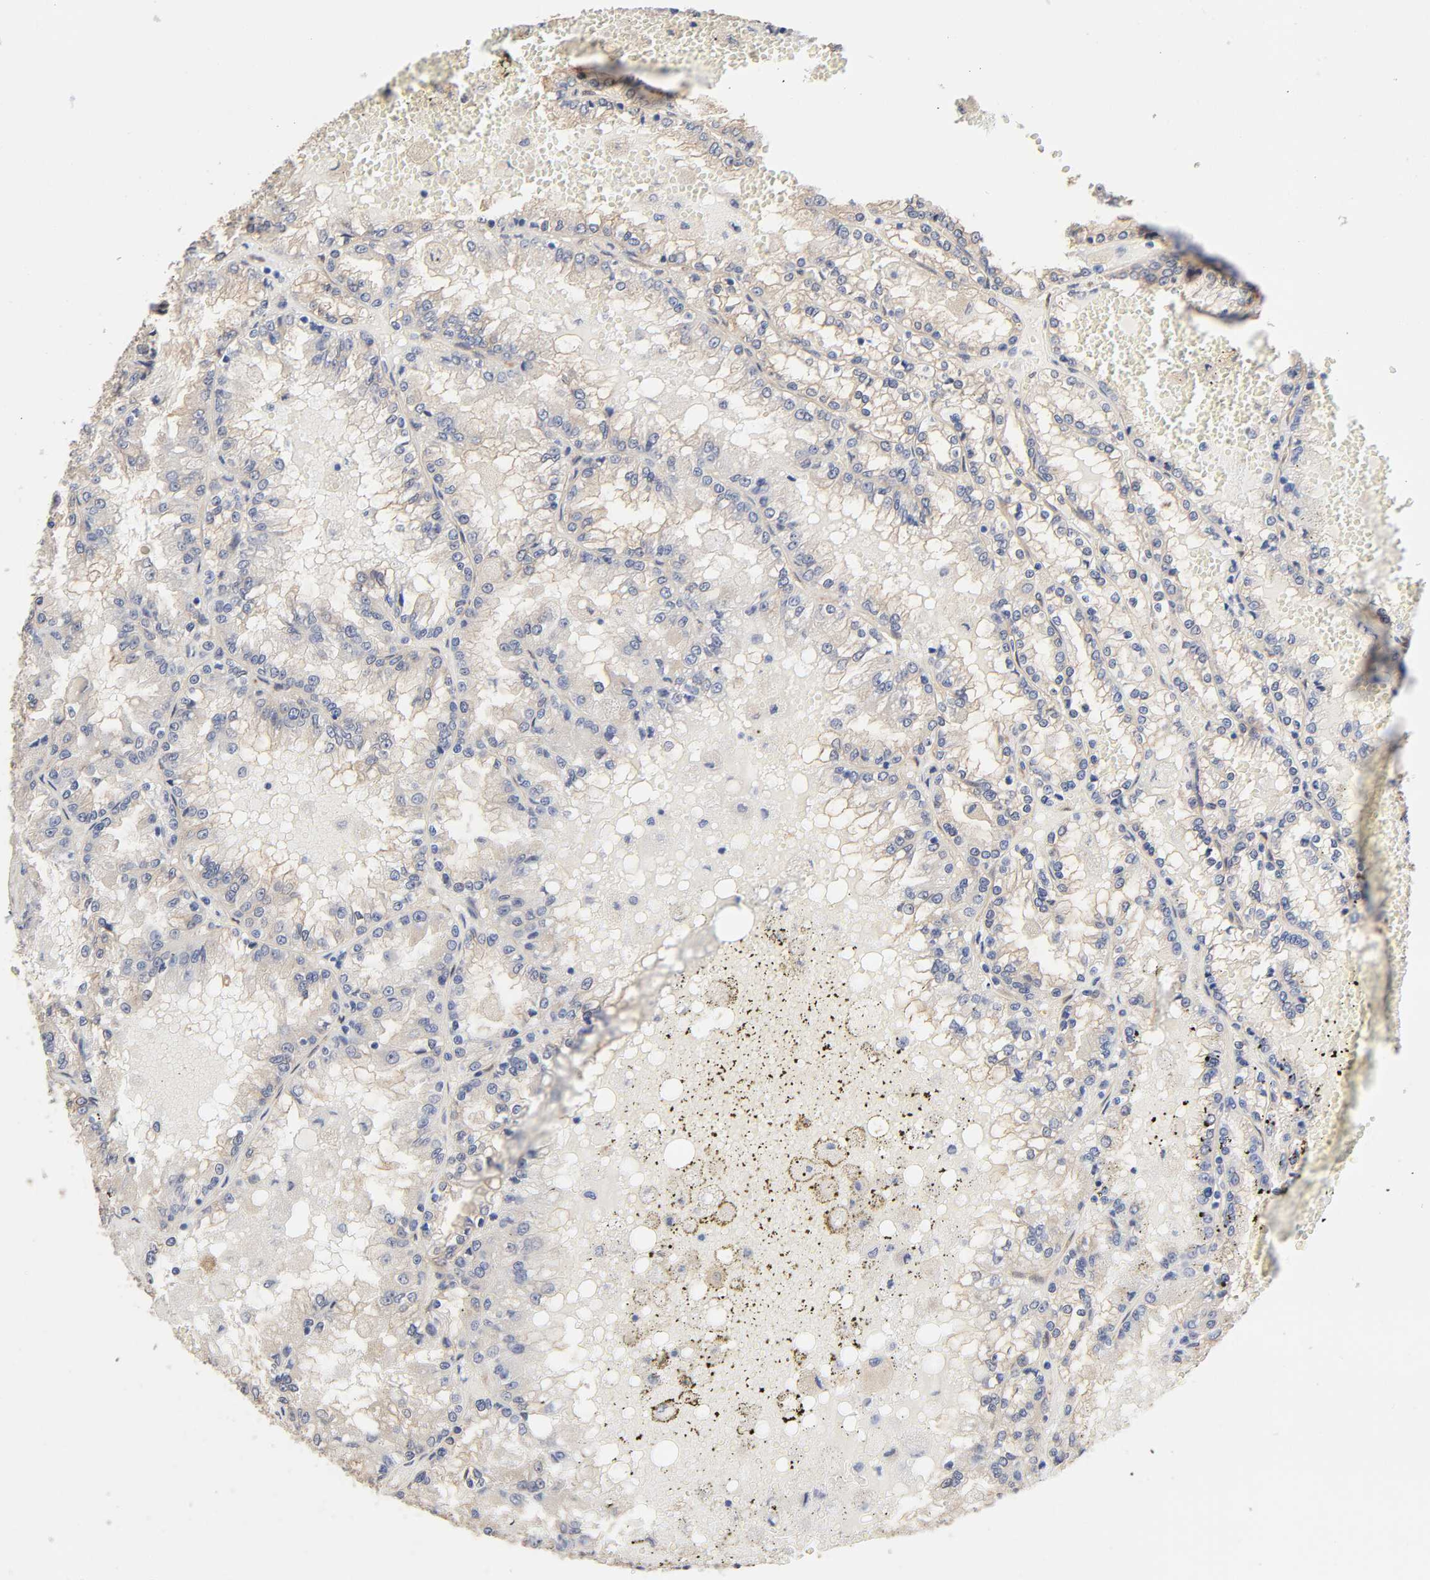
{"staining": {"intensity": "negative", "quantity": "none", "location": "none"}, "tissue": "renal cancer", "cell_type": "Tumor cells", "image_type": "cancer", "snomed": [{"axis": "morphology", "description": "Adenocarcinoma, NOS"}, {"axis": "topography", "description": "Kidney"}], "caption": "Immunohistochemistry (IHC) of human adenocarcinoma (renal) shows no staining in tumor cells. Brightfield microscopy of immunohistochemistry (IHC) stained with DAB (3,3'-diaminobenzidine) (brown) and hematoxylin (blue), captured at high magnification.", "gene": "RAB13", "patient": {"sex": "female", "age": 56}}